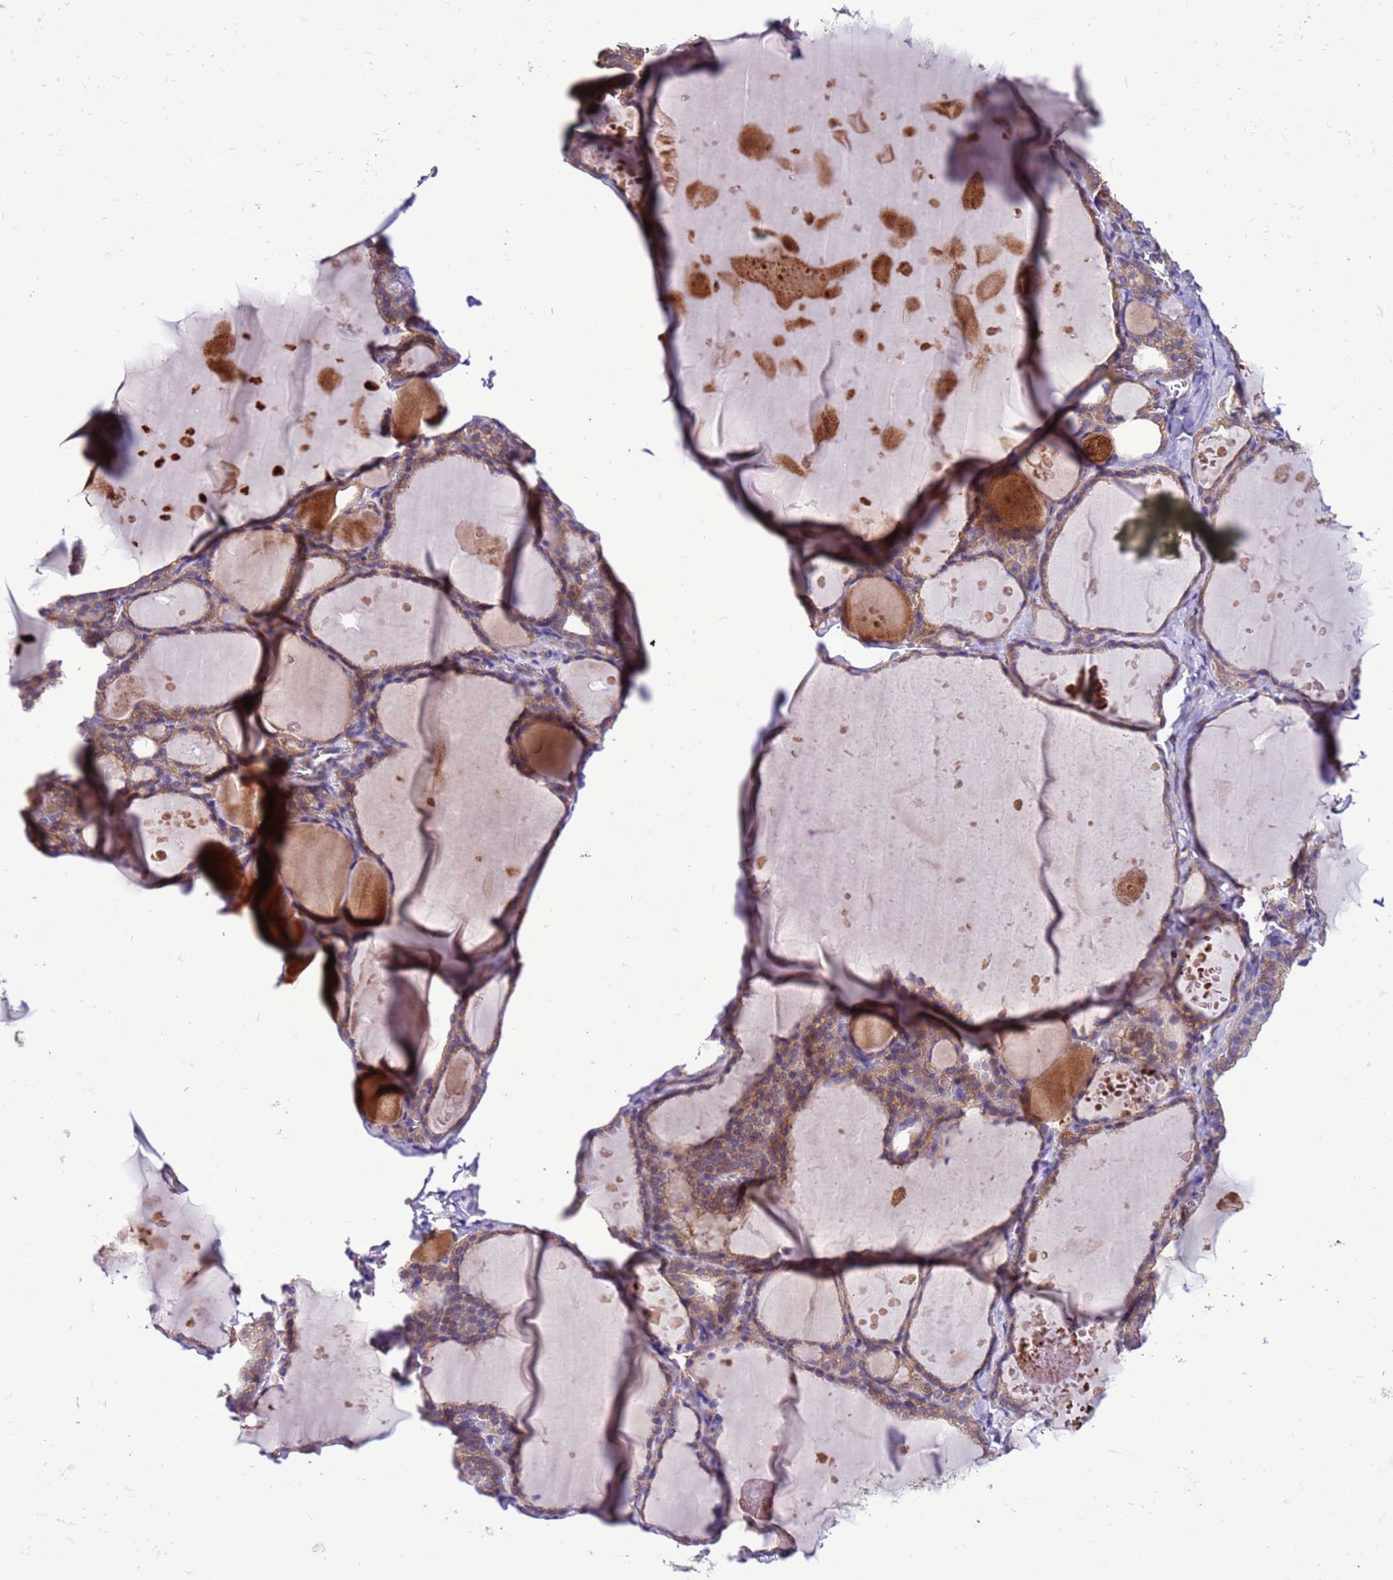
{"staining": {"intensity": "moderate", "quantity": ">75%", "location": "cytoplasmic/membranous"}, "tissue": "thyroid gland", "cell_type": "Glandular cells", "image_type": "normal", "snomed": [{"axis": "morphology", "description": "Normal tissue, NOS"}, {"axis": "topography", "description": "Thyroid gland"}], "caption": "Protein positivity by immunohistochemistry exhibits moderate cytoplasmic/membranous expression in about >75% of glandular cells in normal thyroid gland. The staining is performed using DAB brown chromogen to label protein expression. The nuclei are counter-stained blue using hematoxylin.", "gene": "RABEP2", "patient": {"sex": "male", "age": 56}}